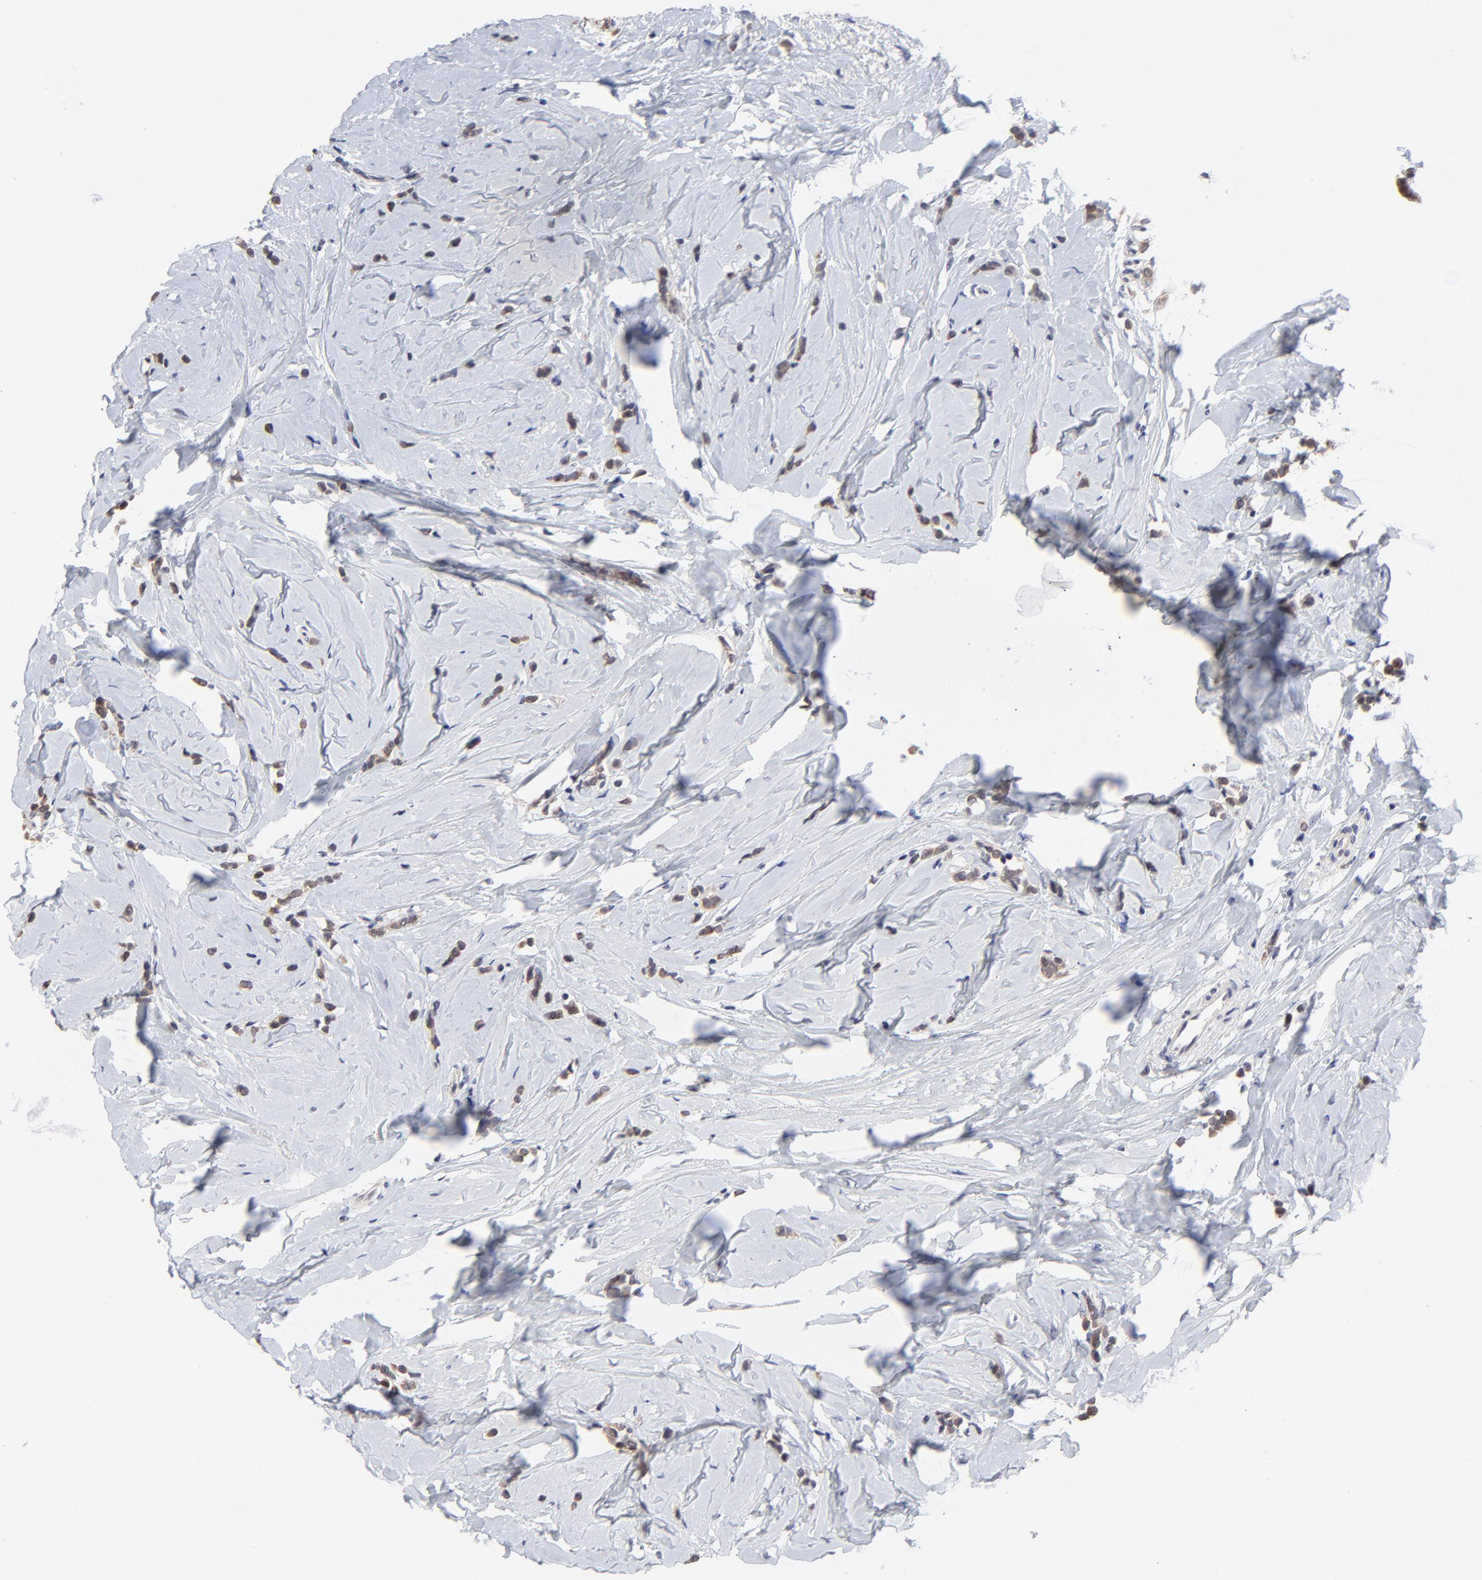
{"staining": {"intensity": "weak", "quantity": ">75%", "location": "cytoplasmic/membranous"}, "tissue": "breast cancer", "cell_type": "Tumor cells", "image_type": "cancer", "snomed": [{"axis": "morphology", "description": "Lobular carcinoma"}, {"axis": "topography", "description": "Breast"}], "caption": "IHC staining of breast cancer (lobular carcinoma), which reveals low levels of weak cytoplasmic/membranous staining in about >75% of tumor cells indicating weak cytoplasmic/membranous protein positivity. The staining was performed using DAB (brown) for protein detection and nuclei were counterstained in hematoxylin (blue).", "gene": "FBXO8", "patient": {"sex": "female", "age": 64}}